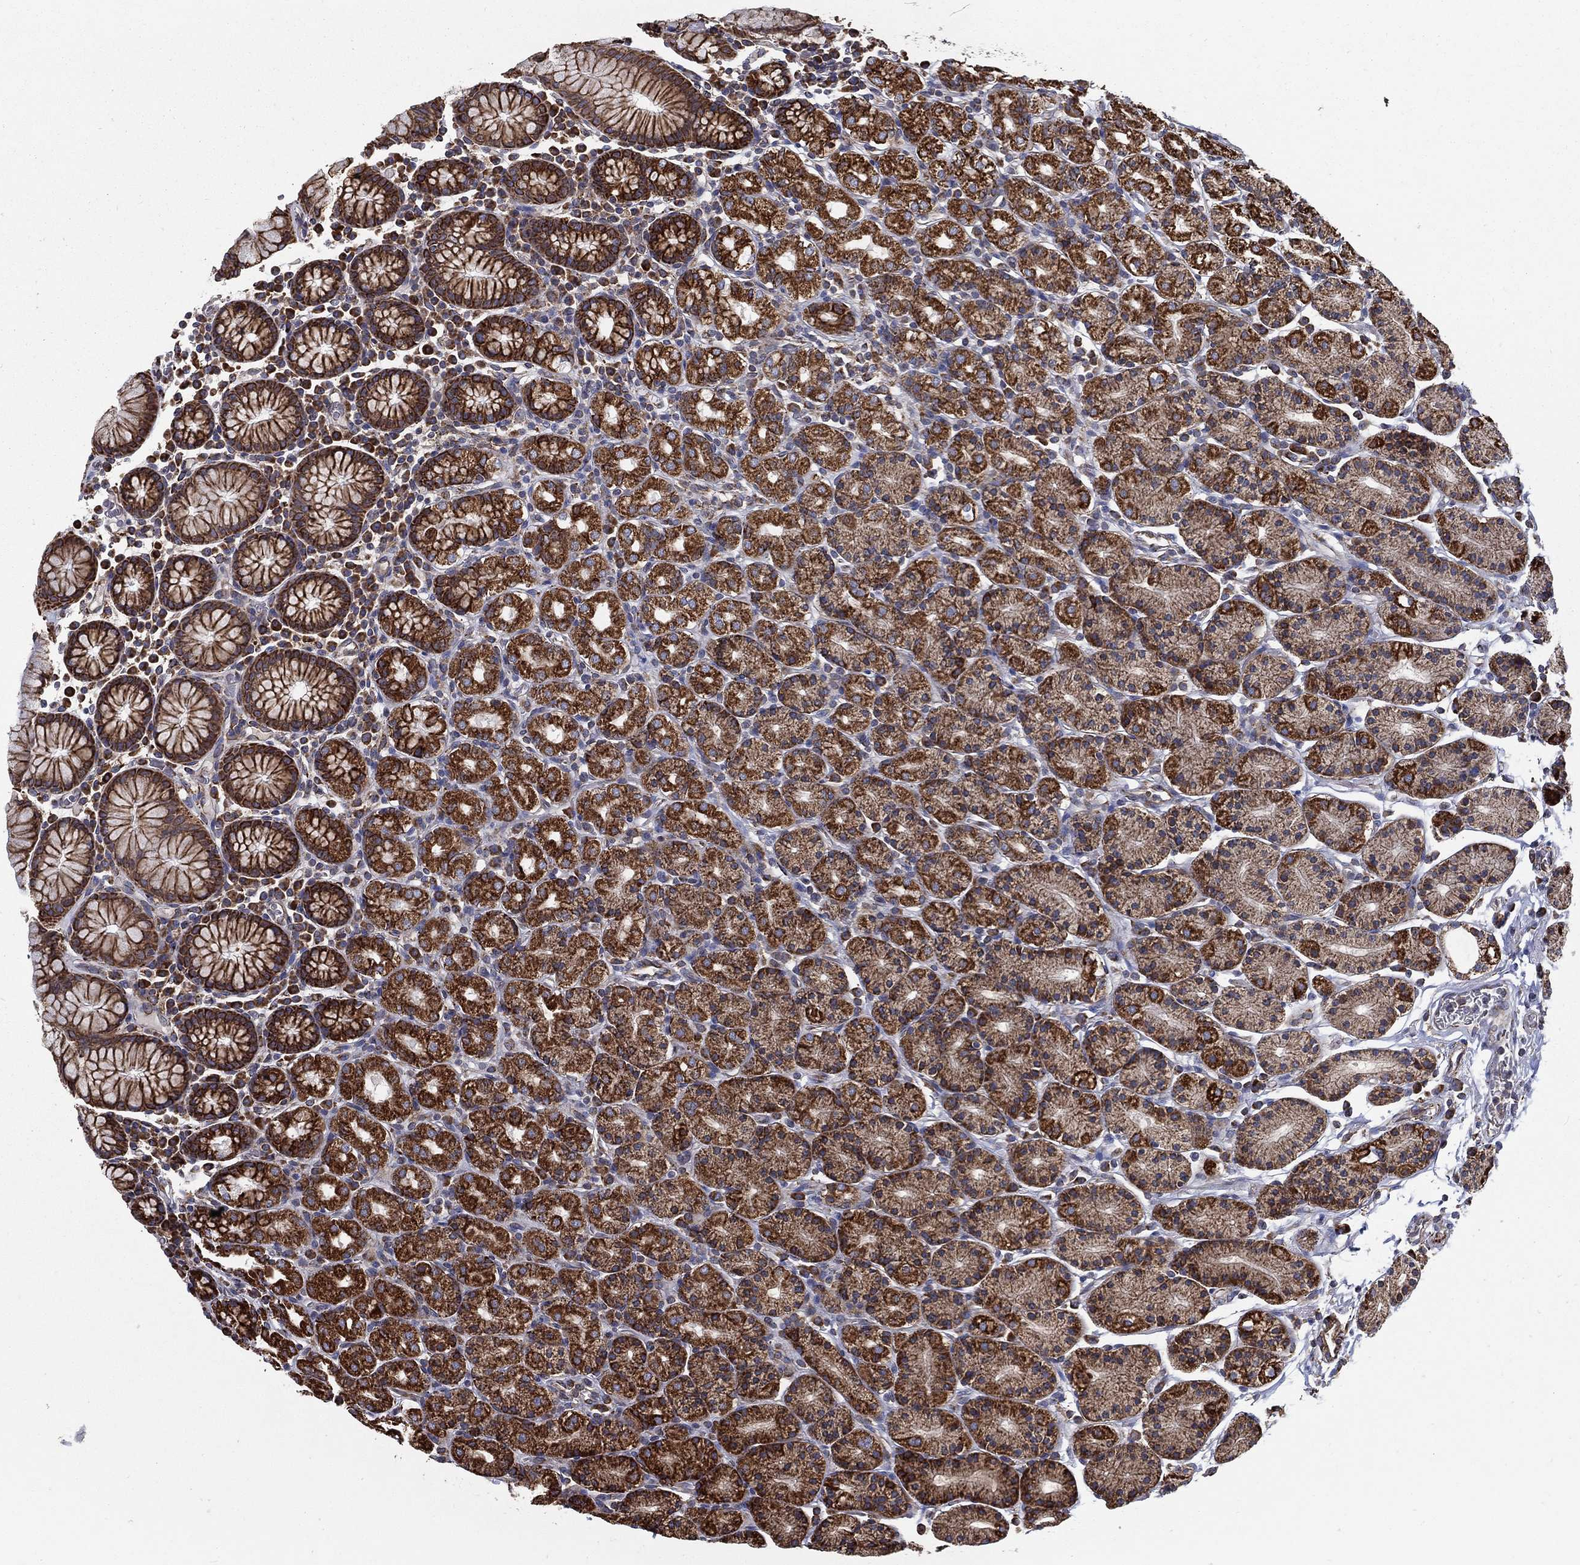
{"staining": {"intensity": "strong", "quantity": ">75%", "location": "cytoplasmic/membranous"}, "tissue": "stomach", "cell_type": "Glandular cells", "image_type": "normal", "snomed": [{"axis": "morphology", "description": "Normal tissue, NOS"}, {"axis": "topography", "description": "Stomach, upper"}, {"axis": "topography", "description": "Stomach"}], "caption": "A brown stain shows strong cytoplasmic/membranous staining of a protein in glandular cells of benign stomach.", "gene": "MT", "patient": {"sex": "male", "age": 62}}